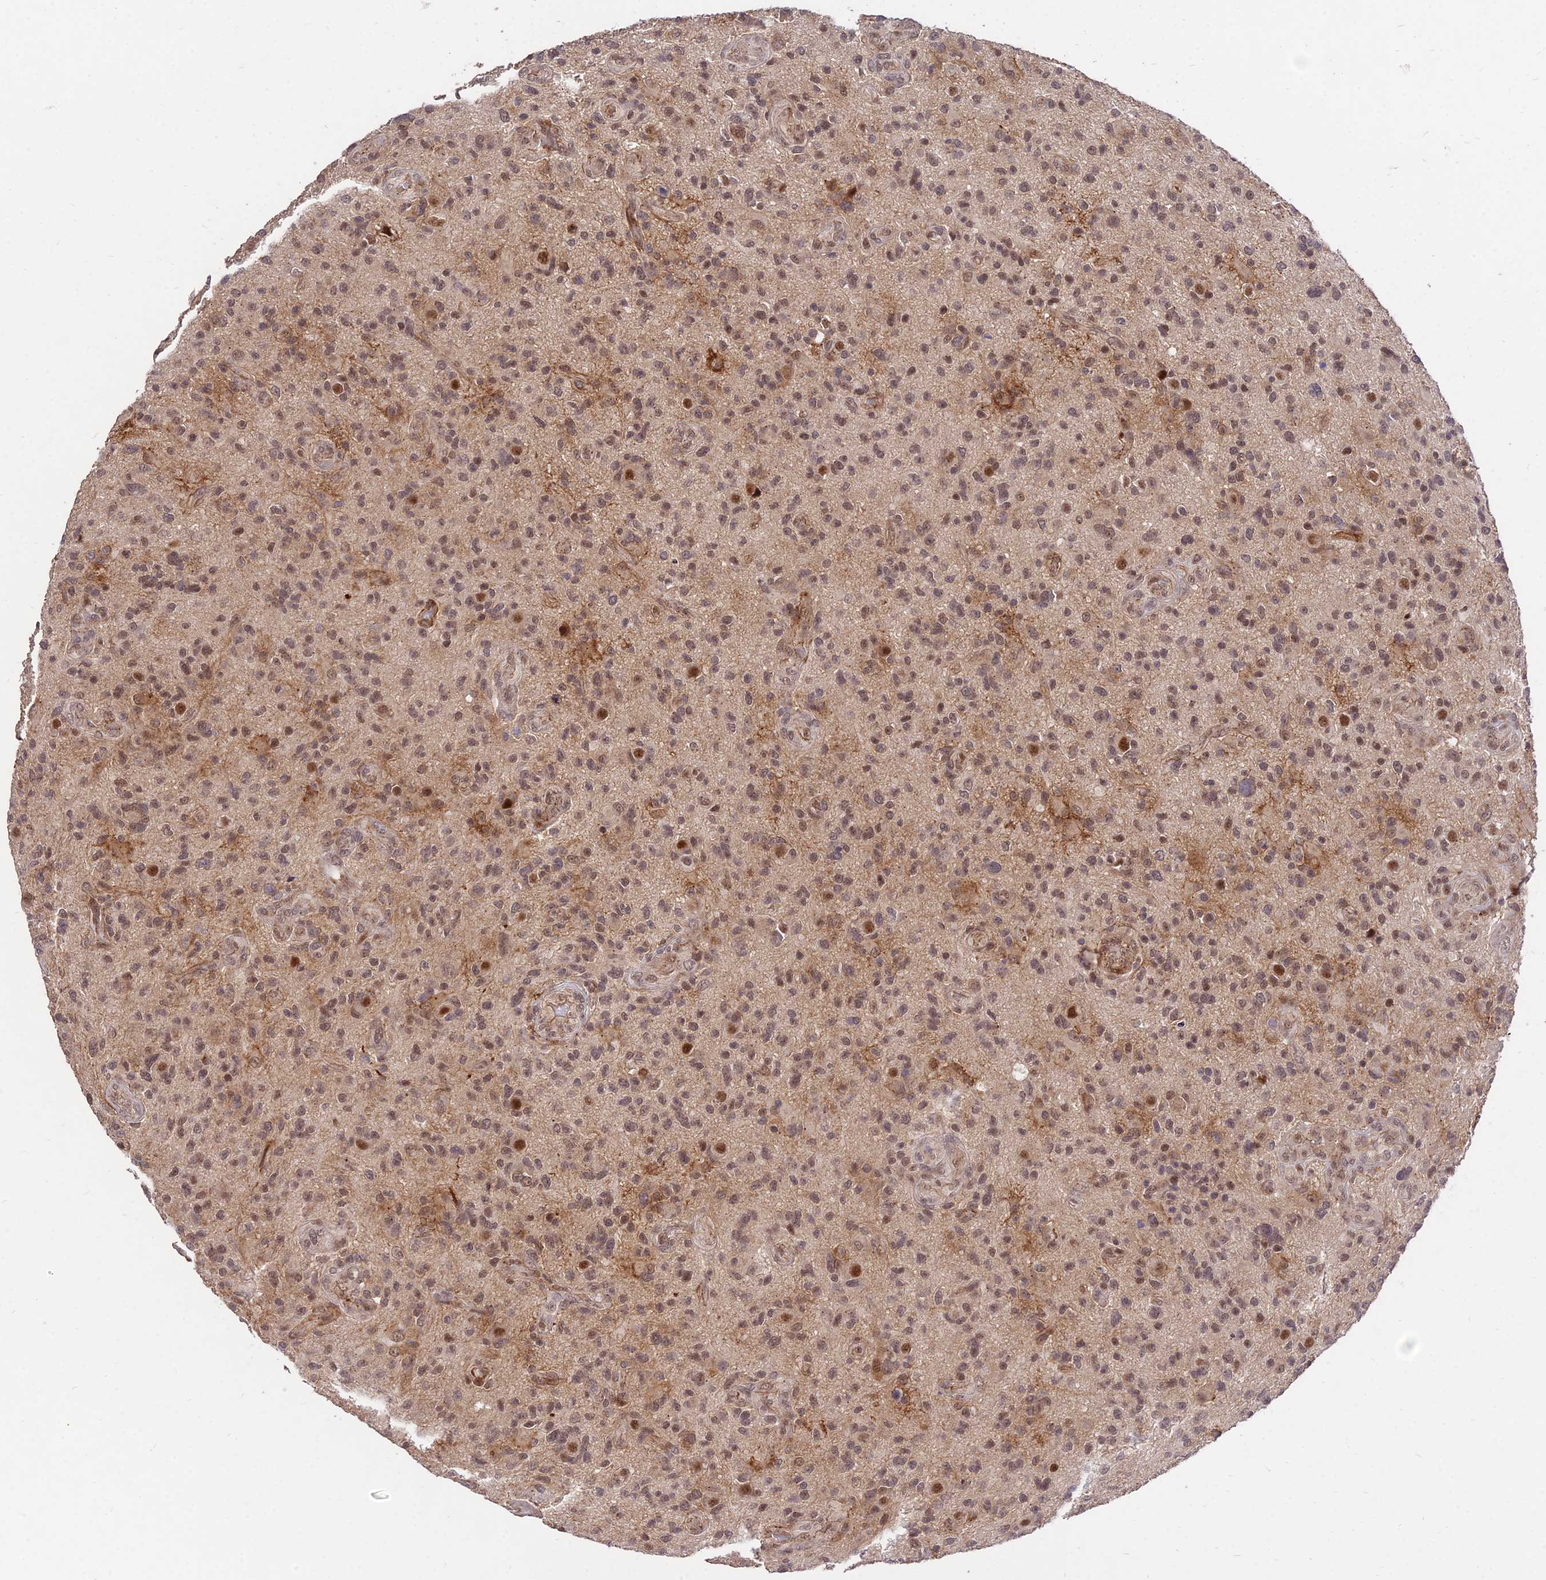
{"staining": {"intensity": "moderate", "quantity": ">75%", "location": "nuclear"}, "tissue": "glioma", "cell_type": "Tumor cells", "image_type": "cancer", "snomed": [{"axis": "morphology", "description": "Glioma, malignant, High grade"}, {"axis": "topography", "description": "Brain"}], "caption": "The image reveals staining of malignant glioma (high-grade), revealing moderate nuclear protein expression (brown color) within tumor cells.", "gene": "ZNF85", "patient": {"sex": "male", "age": 47}}